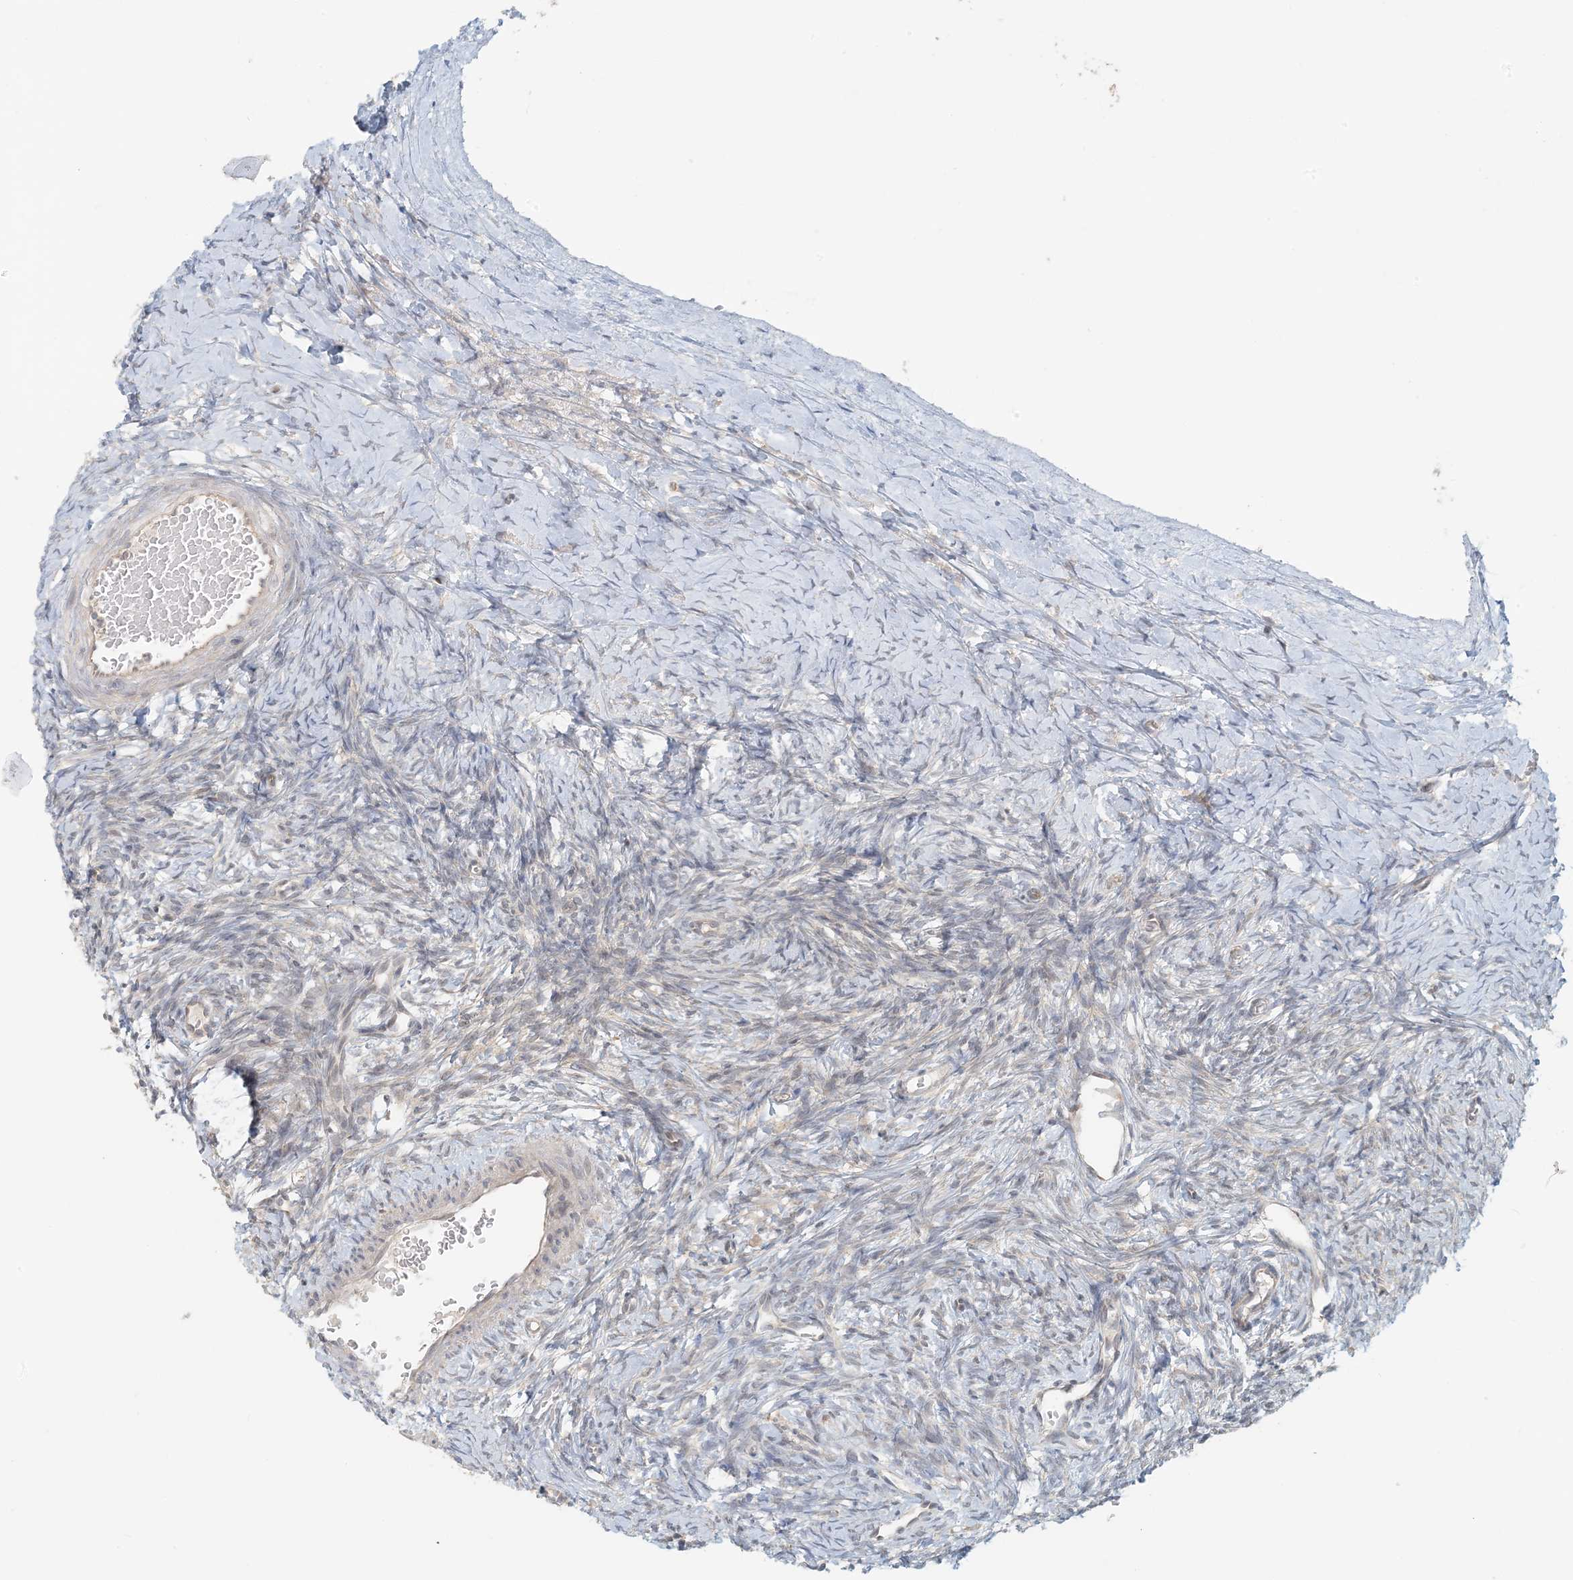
{"staining": {"intensity": "negative", "quantity": "none", "location": "none"}, "tissue": "ovary", "cell_type": "Ovarian stroma cells", "image_type": "normal", "snomed": [{"axis": "morphology", "description": "Normal tissue, NOS"}, {"axis": "morphology", "description": "Developmental malformation"}, {"axis": "topography", "description": "Ovary"}], "caption": "Immunohistochemical staining of benign human ovary exhibits no significant expression in ovarian stroma cells.", "gene": "OBI1", "patient": {"sex": "female", "age": 39}}